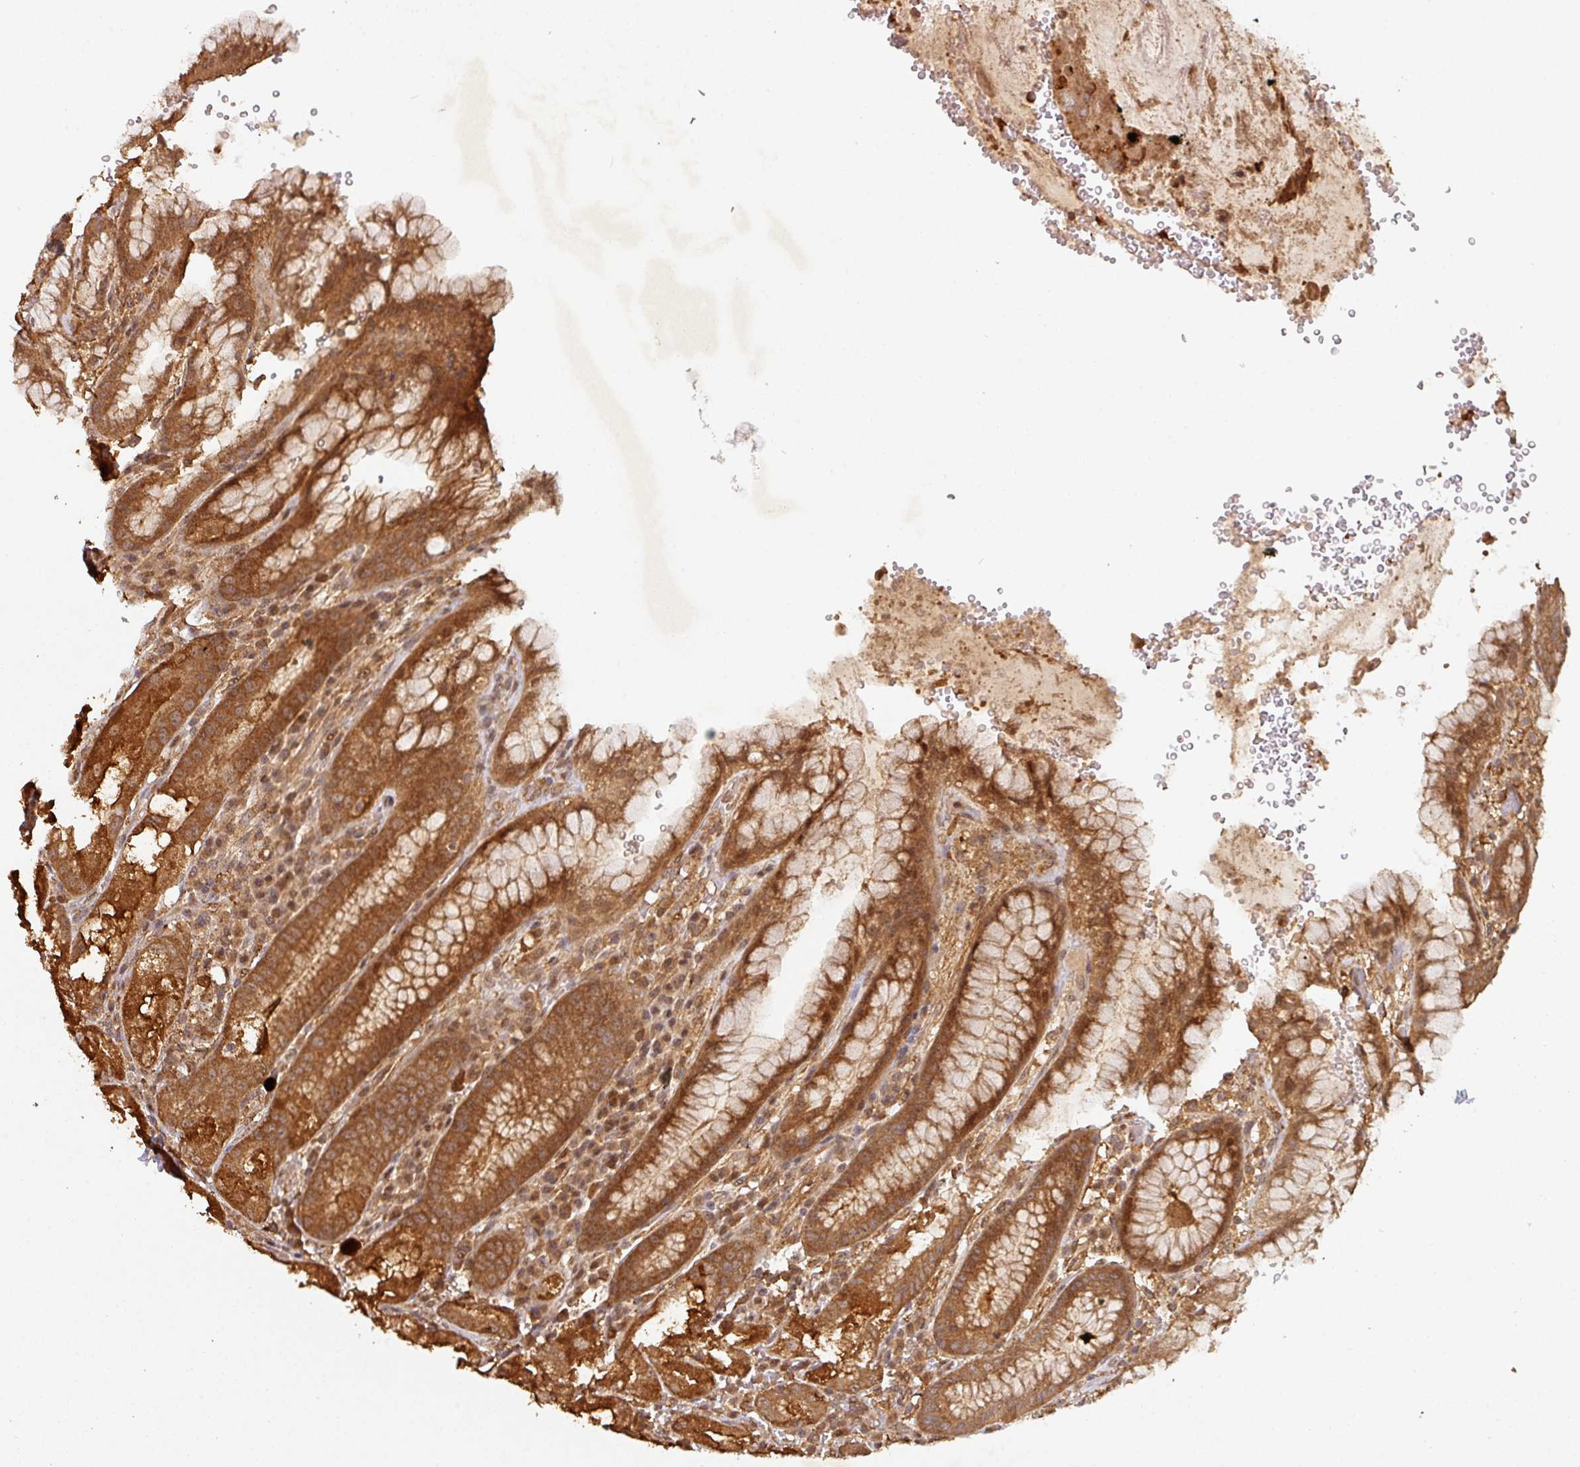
{"staining": {"intensity": "strong", "quantity": ">75%", "location": "cytoplasmic/membranous"}, "tissue": "stomach", "cell_type": "Glandular cells", "image_type": "normal", "snomed": [{"axis": "morphology", "description": "Normal tissue, NOS"}, {"axis": "topography", "description": "Stomach, upper"}], "caption": "Glandular cells exhibit strong cytoplasmic/membranous expression in approximately >75% of cells in normal stomach. The staining was performed using DAB, with brown indicating positive protein expression. Nuclei are stained blue with hematoxylin.", "gene": "ZNF322", "patient": {"sex": "male", "age": 52}}